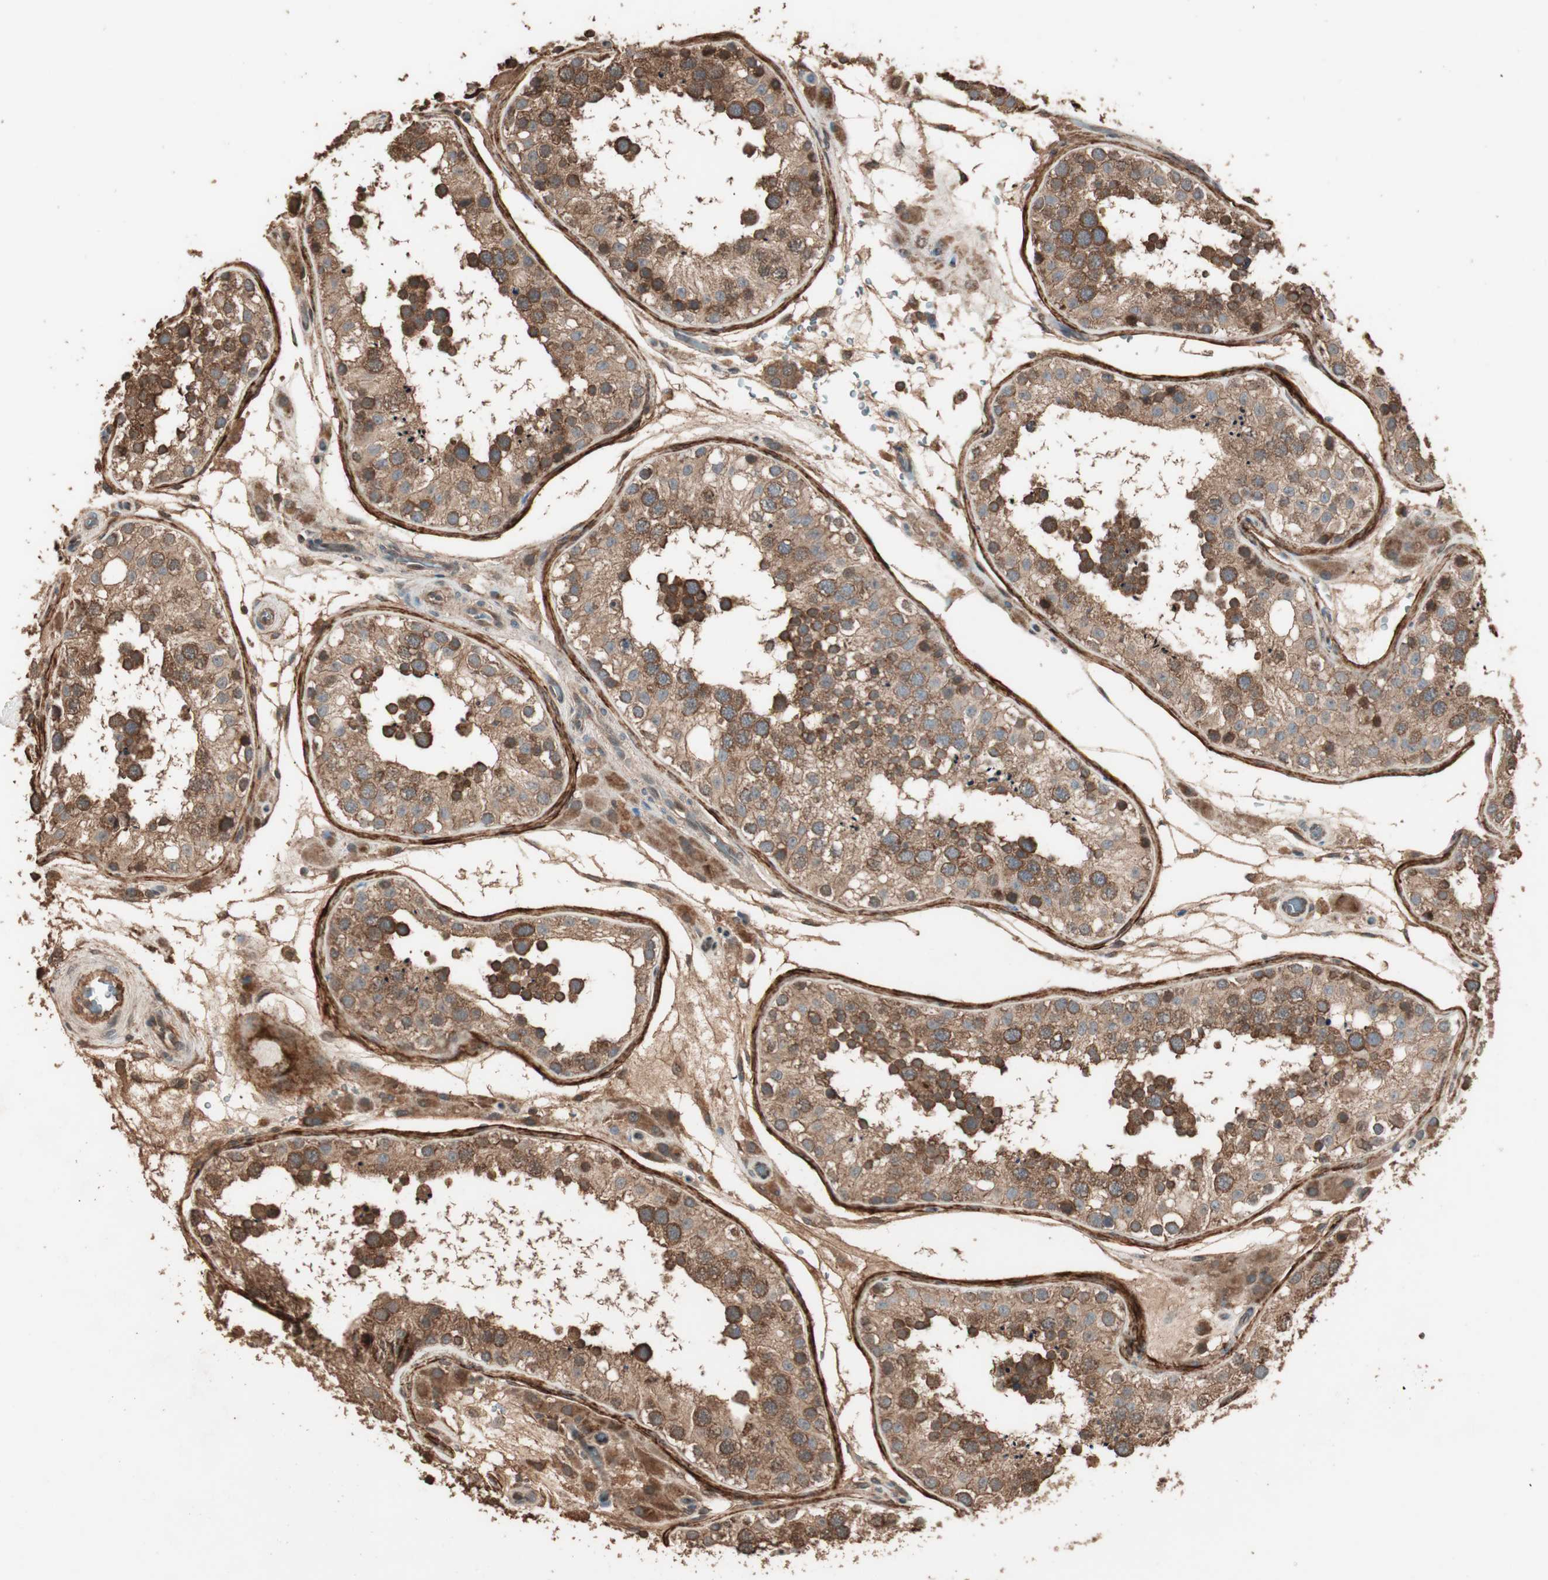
{"staining": {"intensity": "strong", "quantity": ">75%", "location": "cytoplasmic/membranous"}, "tissue": "testis", "cell_type": "Cells in seminiferous ducts", "image_type": "normal", "snomed": [{"axis": "morphology", "description": "Normal tissue, NOS"}, {"axis": "topography", "description": "Testis"}], "caption": "This histopathology image reveals IHC staining of benign testis, with high strong cytoplasmic/membranous expression in about >75% of cells in seminiferous ducts.", "gene": "USP20", "patient": {"sex": "male", "age": 26}}